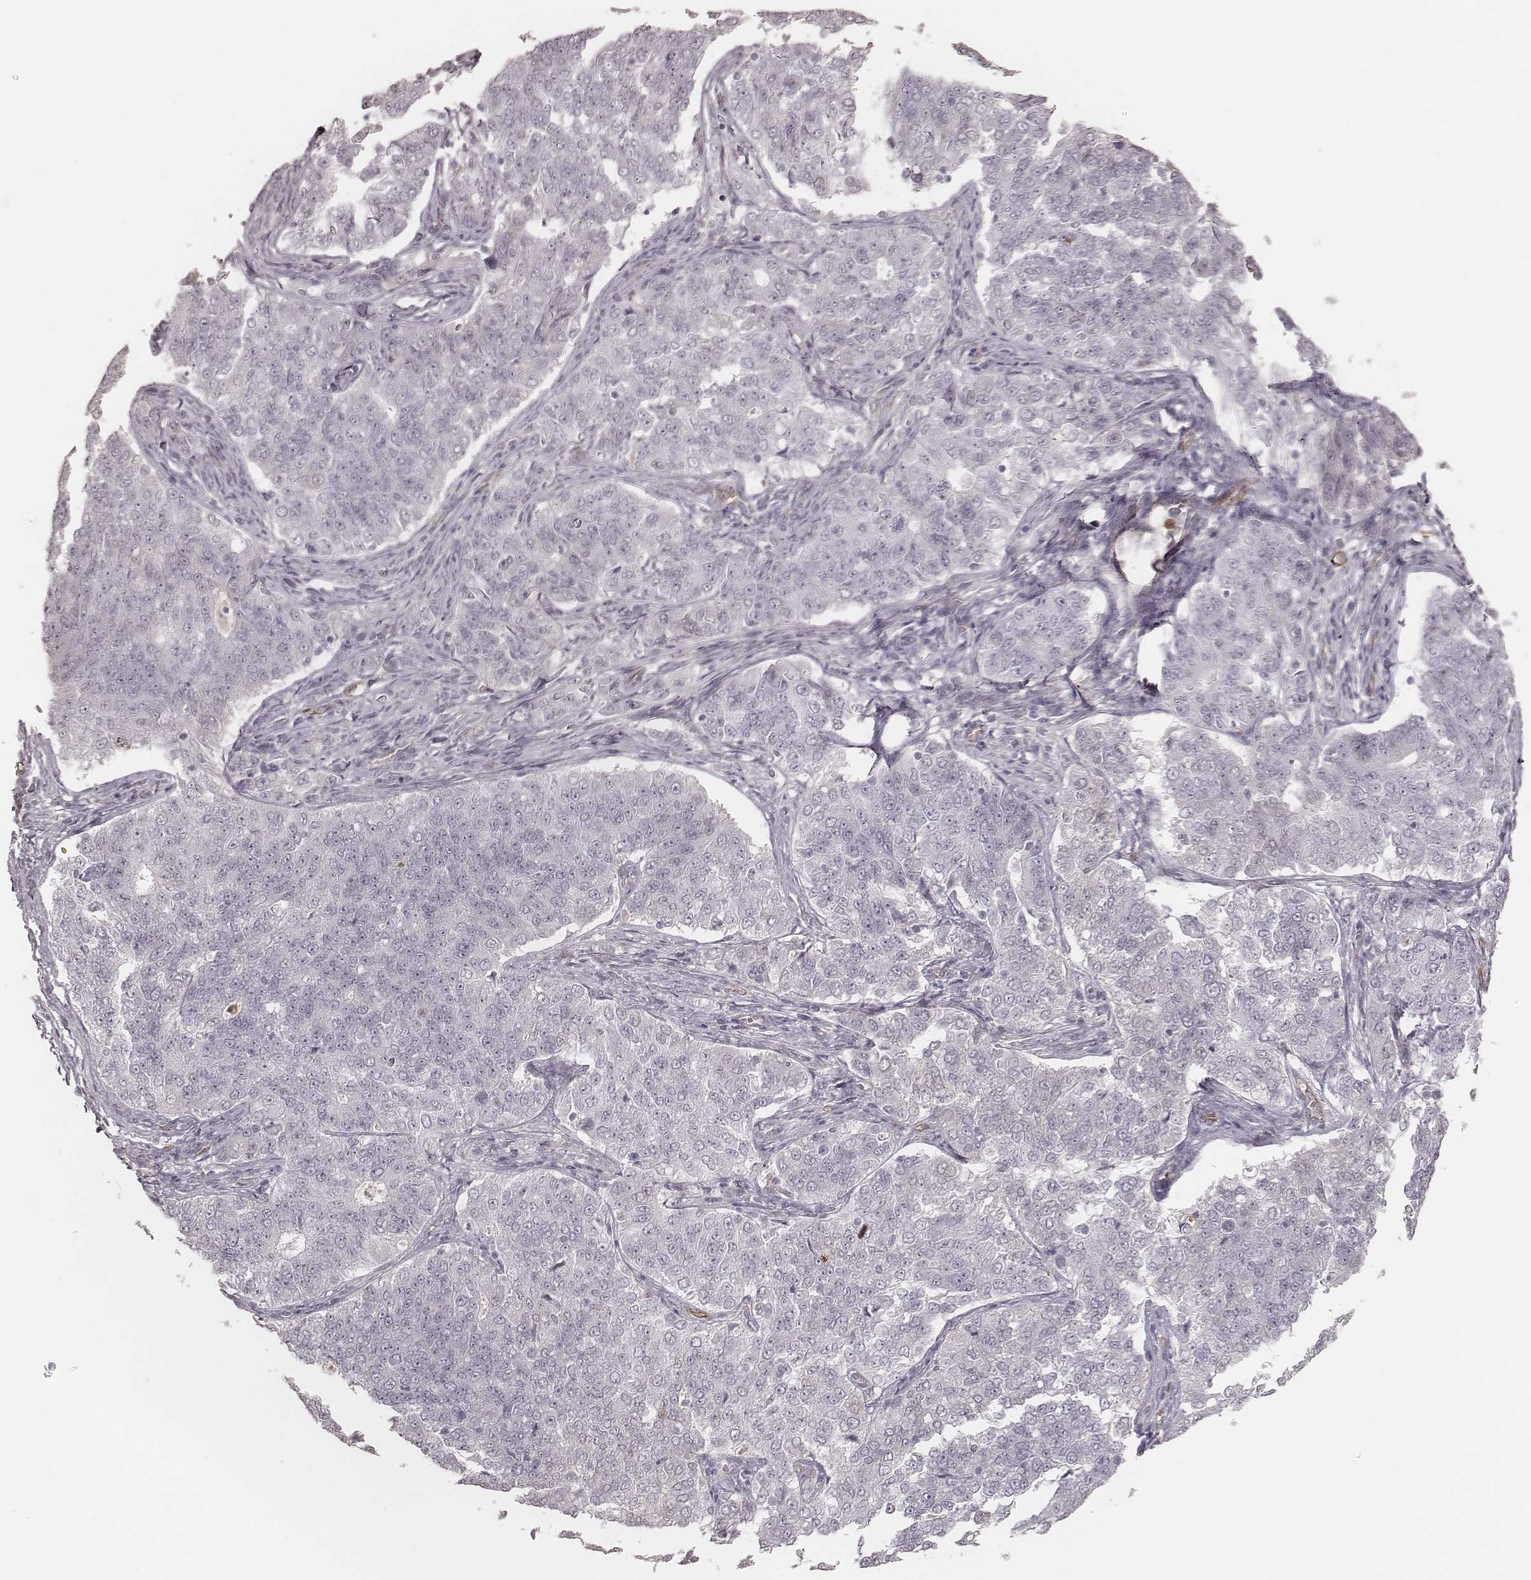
{"staining": {"intensity": "negative", "quantity": "none", "location": "none"}, "tissue": "endometrial cancer", "cell_type": "Tumor cells", "image_type": "cancer", "snomed": [{"axis": "morphology", "description": "Adenocarcinoma, NOS"}, {"axis": "topography", "description": "Endometrium"}], "caption": "DAB (3,3'-diaminobenzidine) immunohistochemical staining of human endometrial cancer (adenocarcinoma) demonstrates no significant positivity in tumor cells.", "gene": "KITLG", "patient": {"sex": "female", "age": 43}}